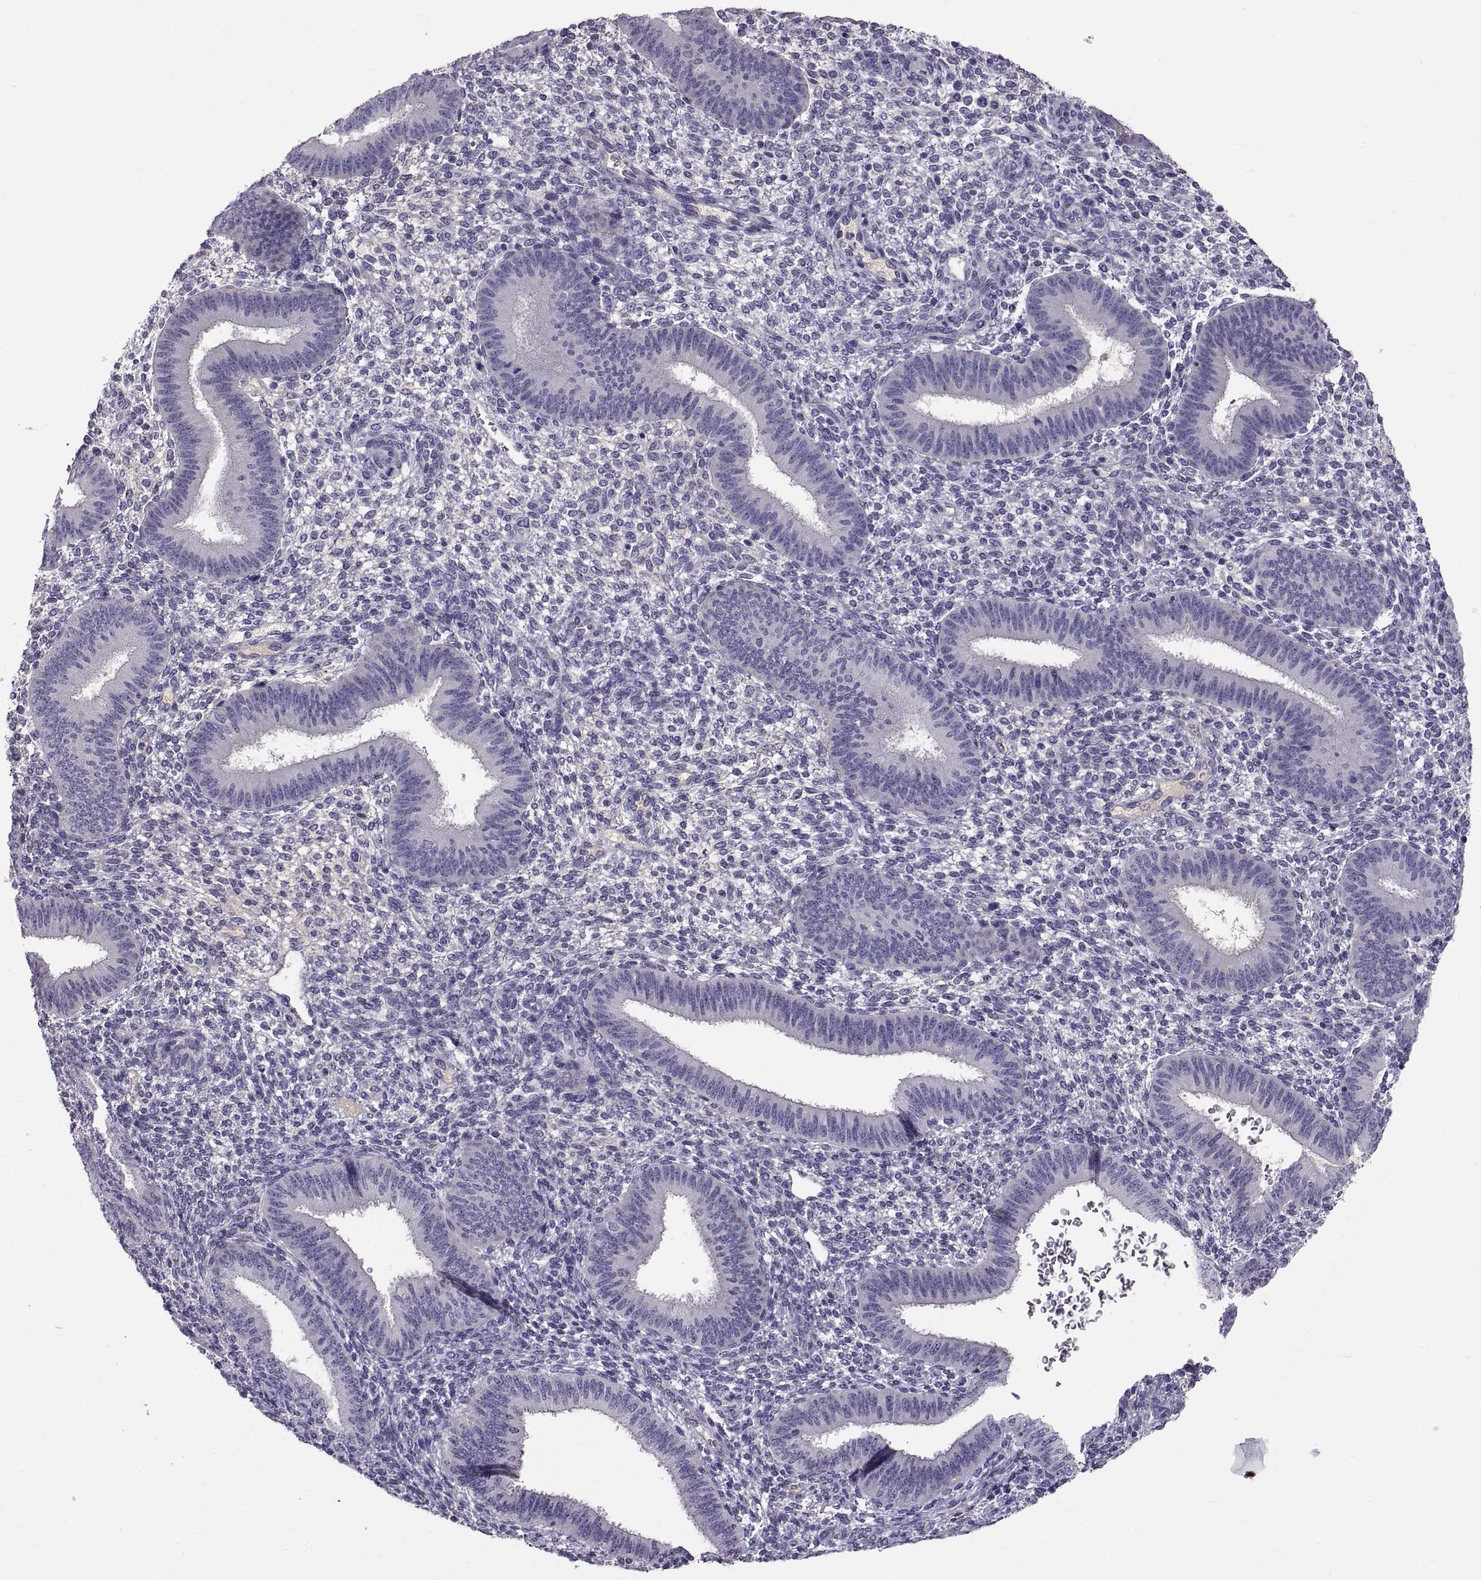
{"staining": {"intensity": "negative", "quantity": "none", "location": "none"}, "tissue": "endometrium", "cell_type": "Cells in endometrial stroma", "image_type": "normal", "snomed": [{"axis": "morphology", "description": "Normal tissue, NOS"}, {"axis": "topography", "description": "Endometrium"}], "caption": "DAB (3,3'-diaminobenzidine) immunohistochemical staining of benign endometrium exhibits no significant positivity in cells in endometrial stroma. (DAB (3,3'-diaminobenzidine) immunohistochemistry, high magnification).", "gene": "ADAM32", "patient": {"sex": "female", "age": 39}}